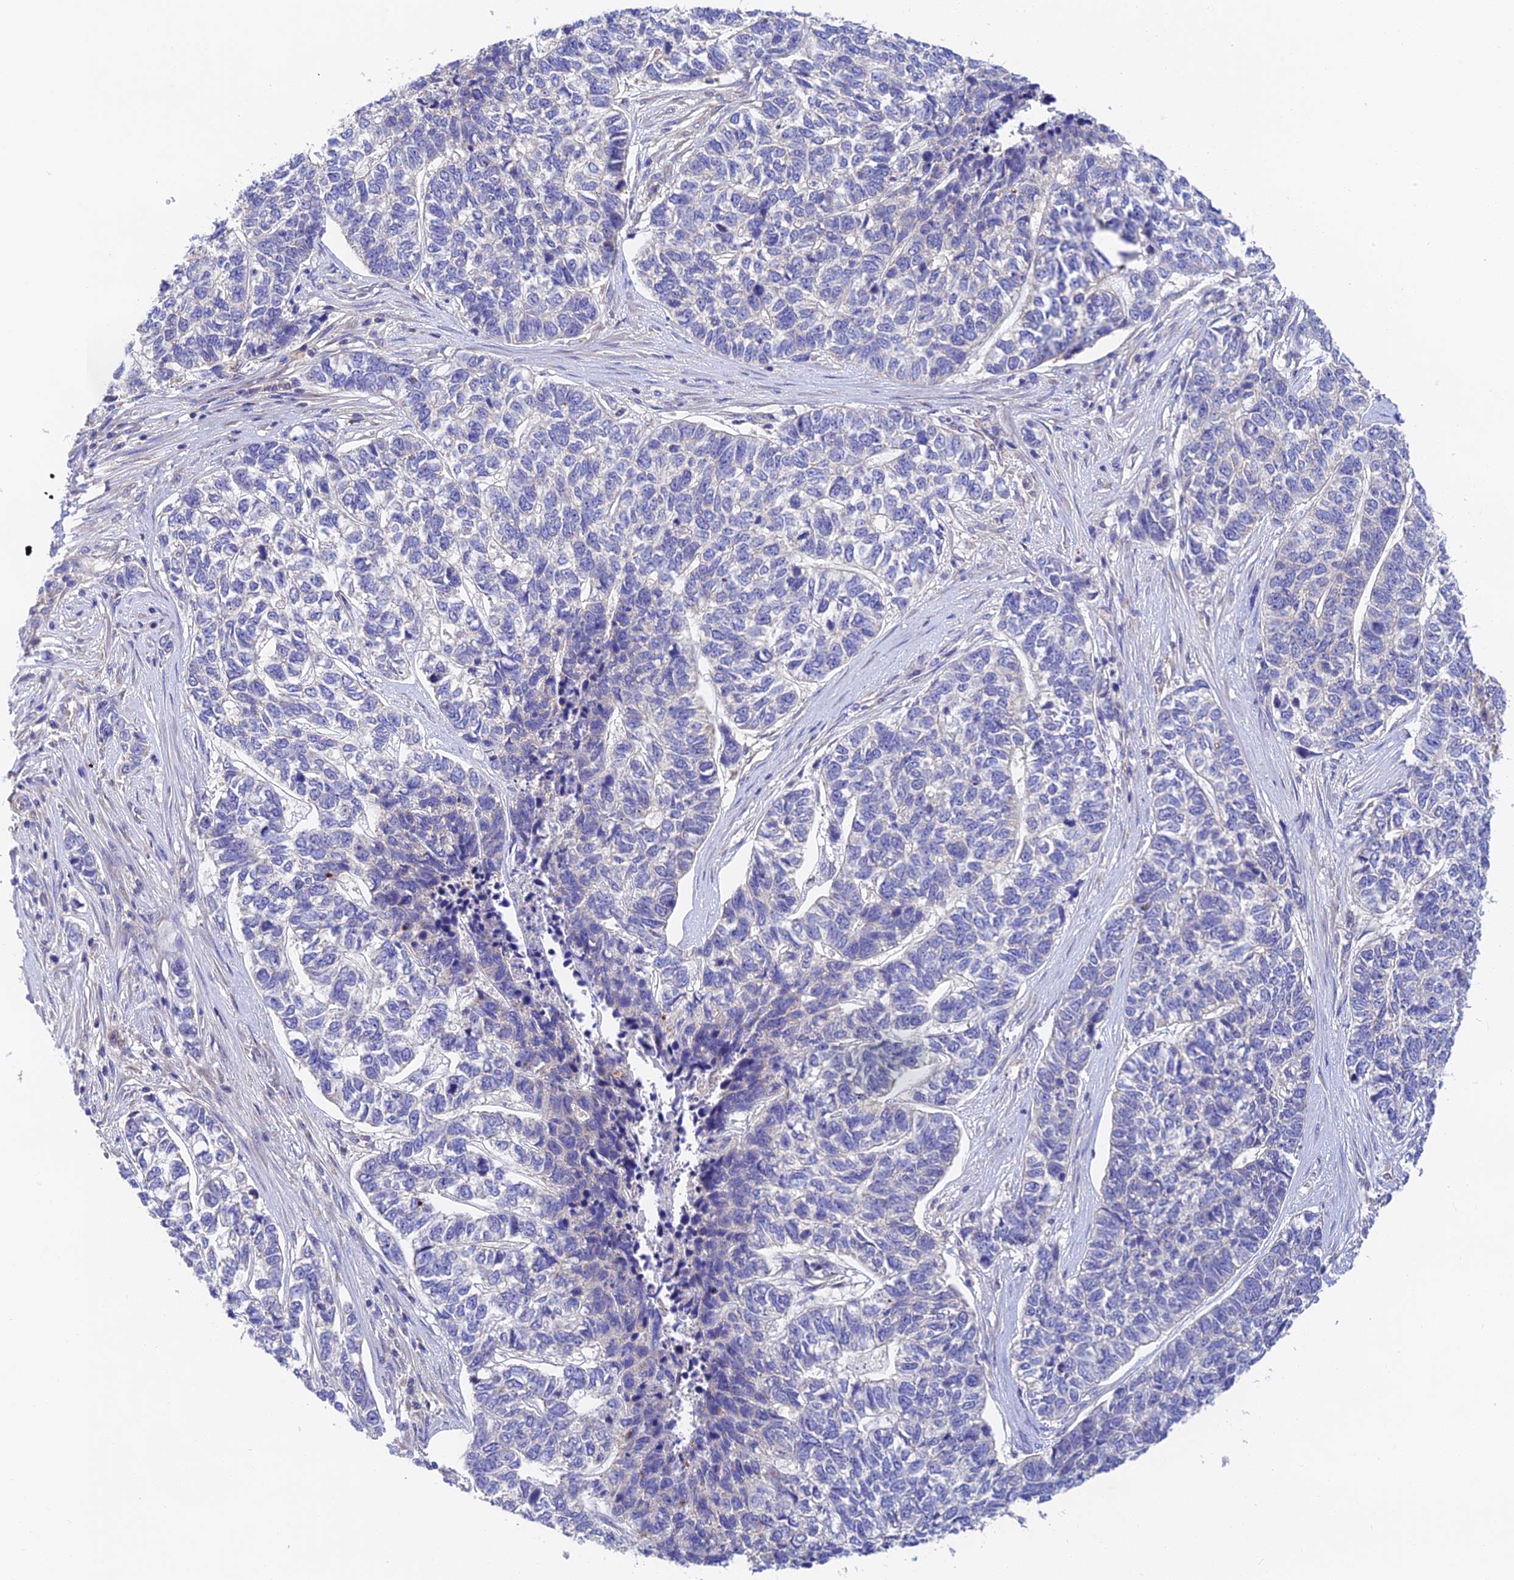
{"staining": {"intensity": "negative", "quantity": "none", "location": "none"}, "tissue": "skin cancer", "cell_type": "Tumor cells", "image_type": "cancer", "snomed": [{"axis": "morphology", "description": "Basal cell carcinoma"}, {"axis": "topography", "description": "Skin"}], "caption": "An IHC photomicrograph of skin cancer (basal cell carcinoma) is shown. There is no staining in tumor cells of skin cancer (basal cell carcinoma).", "gene": "RANBP6", "patient": {"sex": "female", "age": 65}}